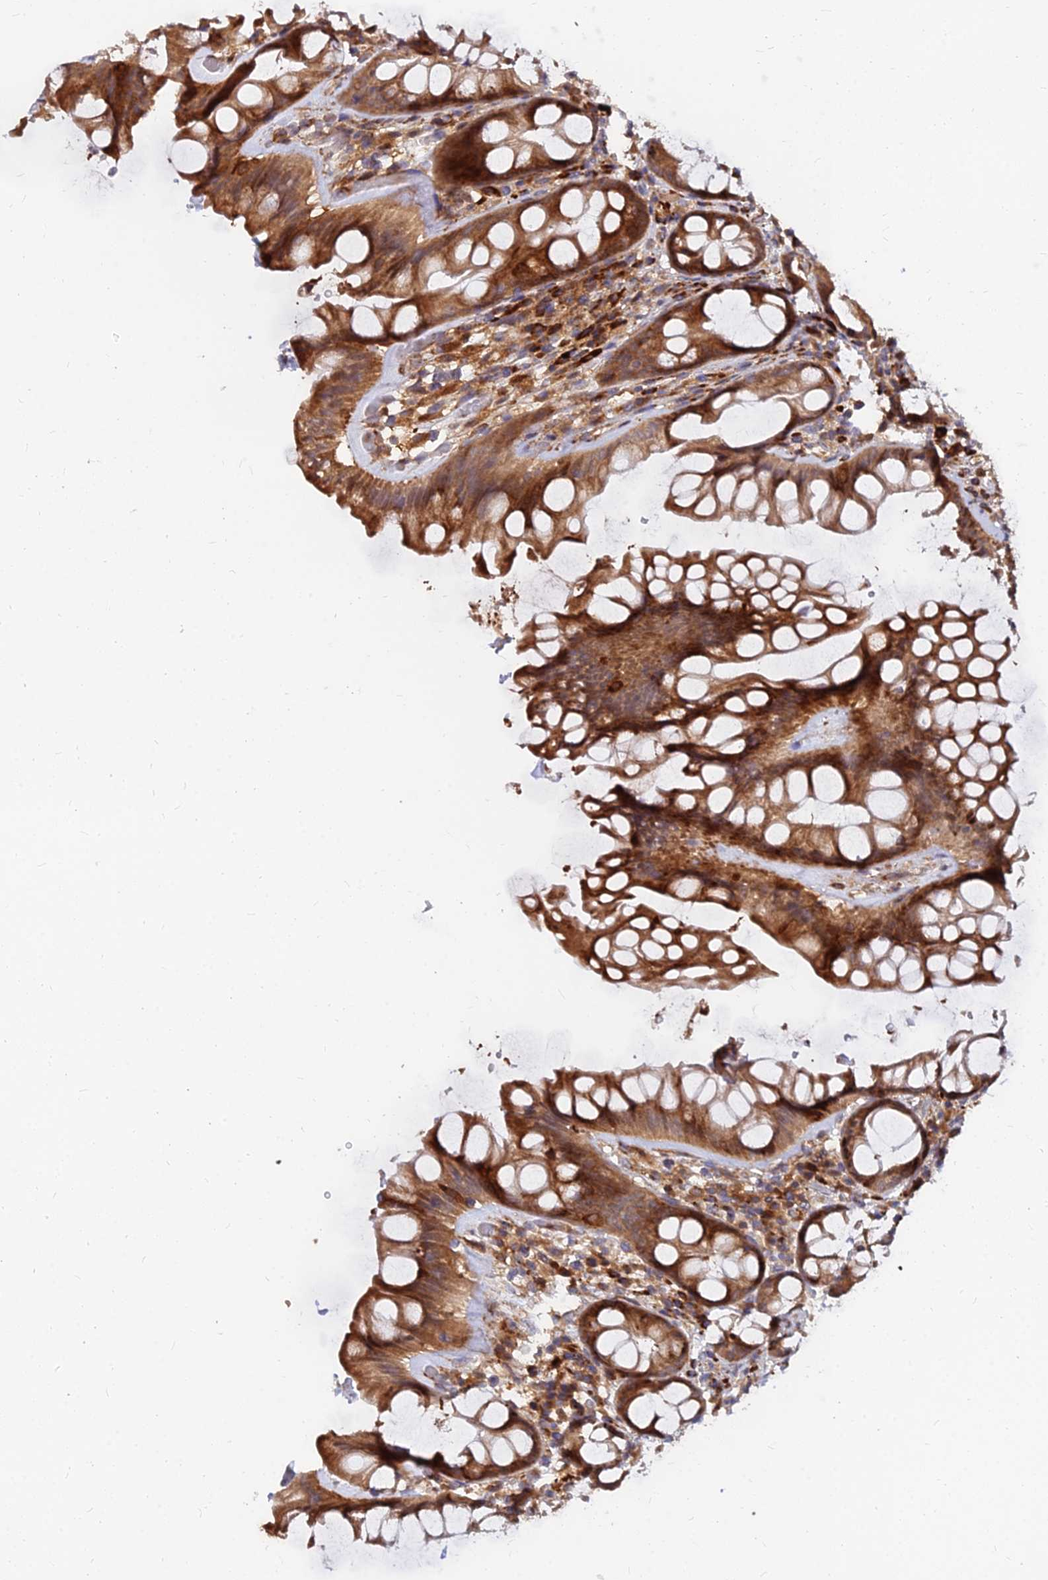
{"staining": {"intensity": "strong", "quantity": ">75%", "location": "cytoplasmic/membranous"}, "tissue": "rectum", "cell_type": "Glandular cells", "image_type": "normal", "snomed": [{"axis": "morphology", "description": "Normal tissue, NOS"}, {"axis": "topography", "description": "Rectum"}], "caption": "IHC staining of normal rectum, which demonstrates high levels of strong cytoplasmic/membranous staining in approximately >75% of glandular cells indicating strong cytoplasmic/membranous protein expression. The staining was performed using DAB (3,3'-diaminobenzidine) (brown) for protein detection and nuclei were counterstained in hematoxylin (blue).", "gene": "CCT6A", "patient": {"sex": "male", "age": 74}}